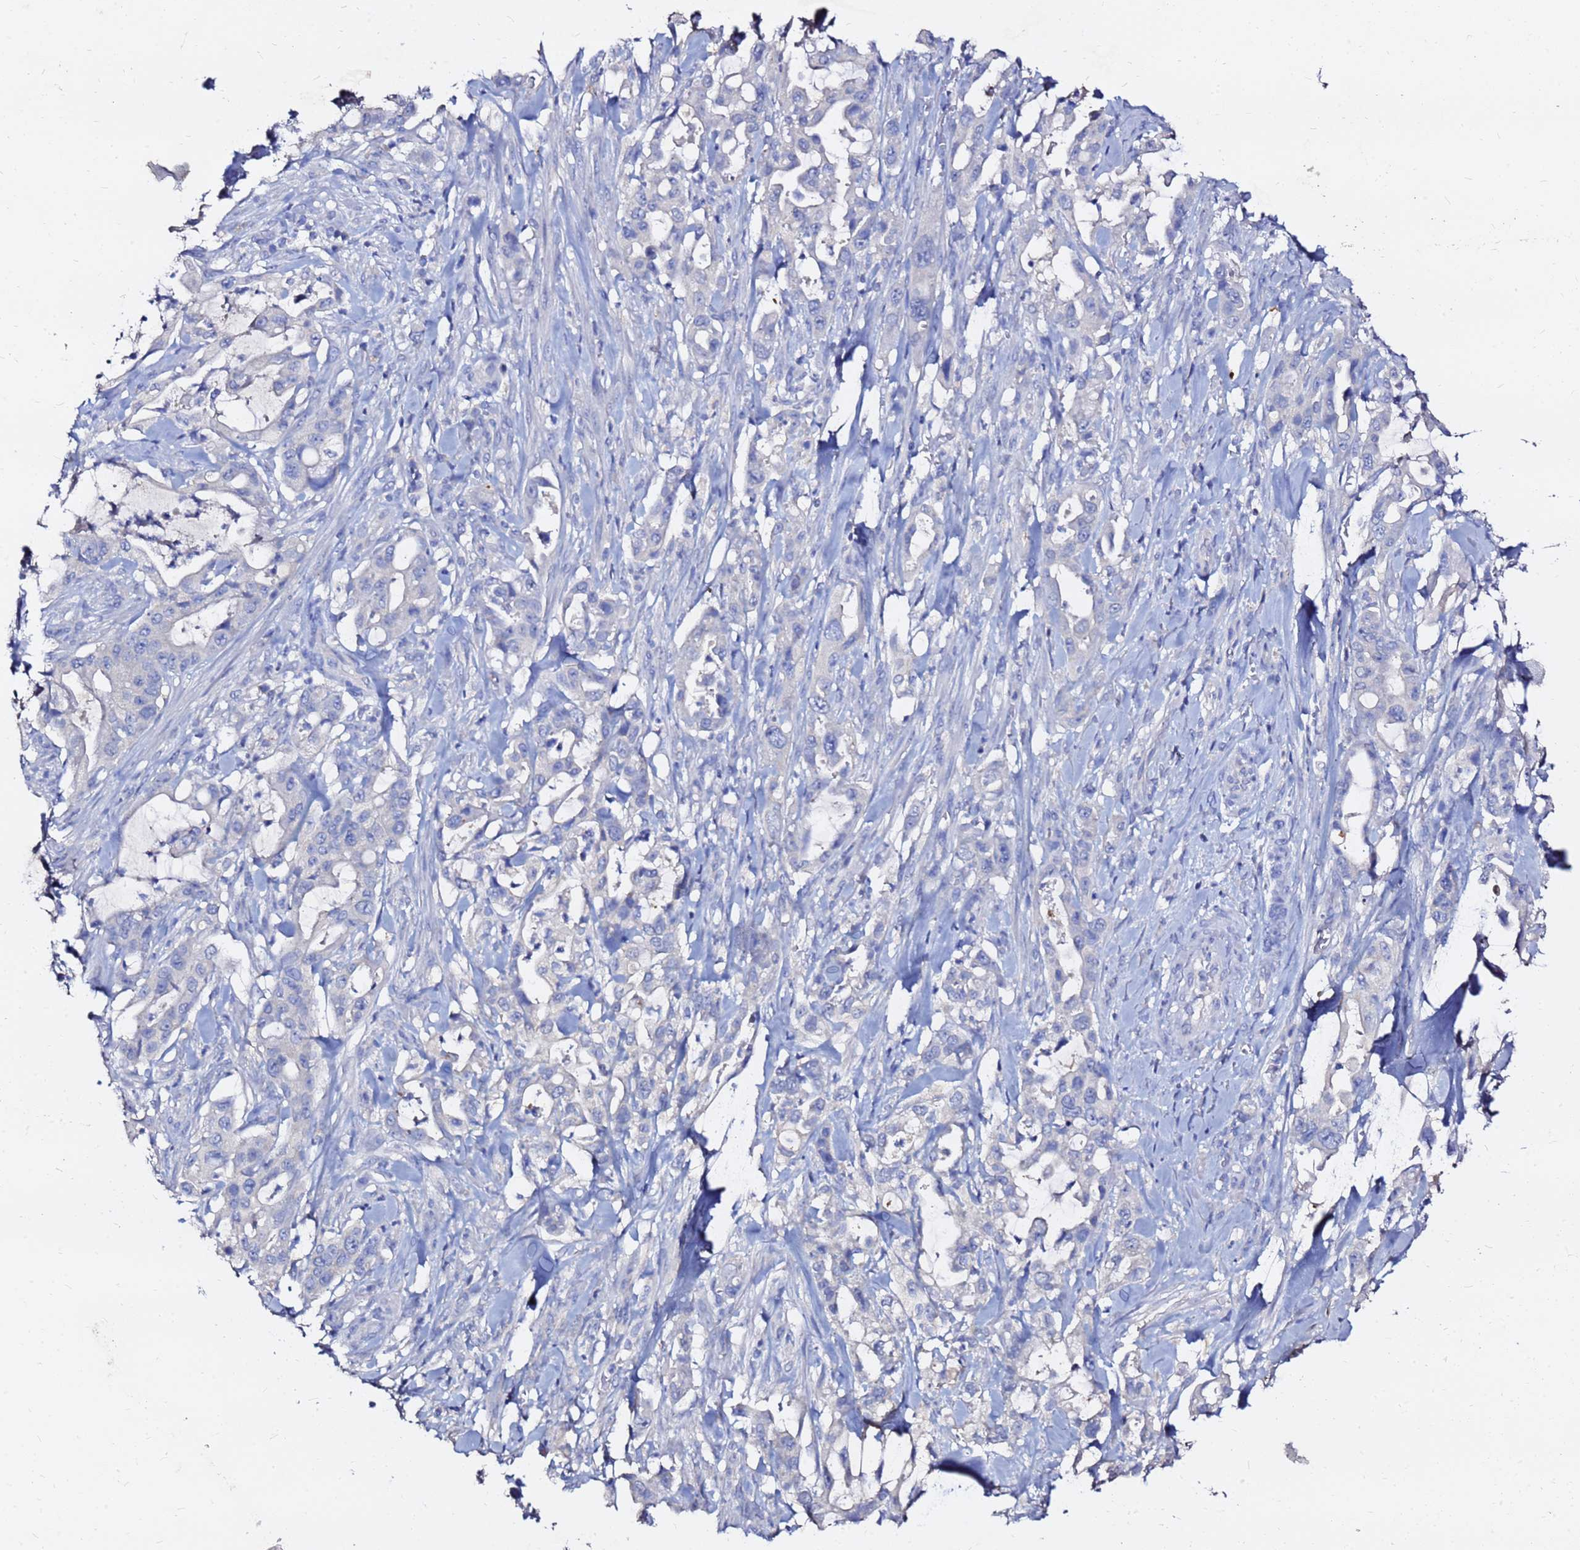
{"staining": {"intensity": "negative", "quantity": "none", "location": "none"}, "tissue": "pancreatic cancer", "cell_type": "Tumor cells", "image_type": "cancer", "snomed": [{"axis": "morphology", "description": "Adenocarcinoma, NOS"}, {"axis": "topography", "description": "Pancreas"}], "caption": "Immunohistochemical staining of human adenocarcinoma (pancreatic) exhibits no significant expression in tumor cells.", "gene": "FAM183A", "patient": {"sex": "female", "age": 61}}